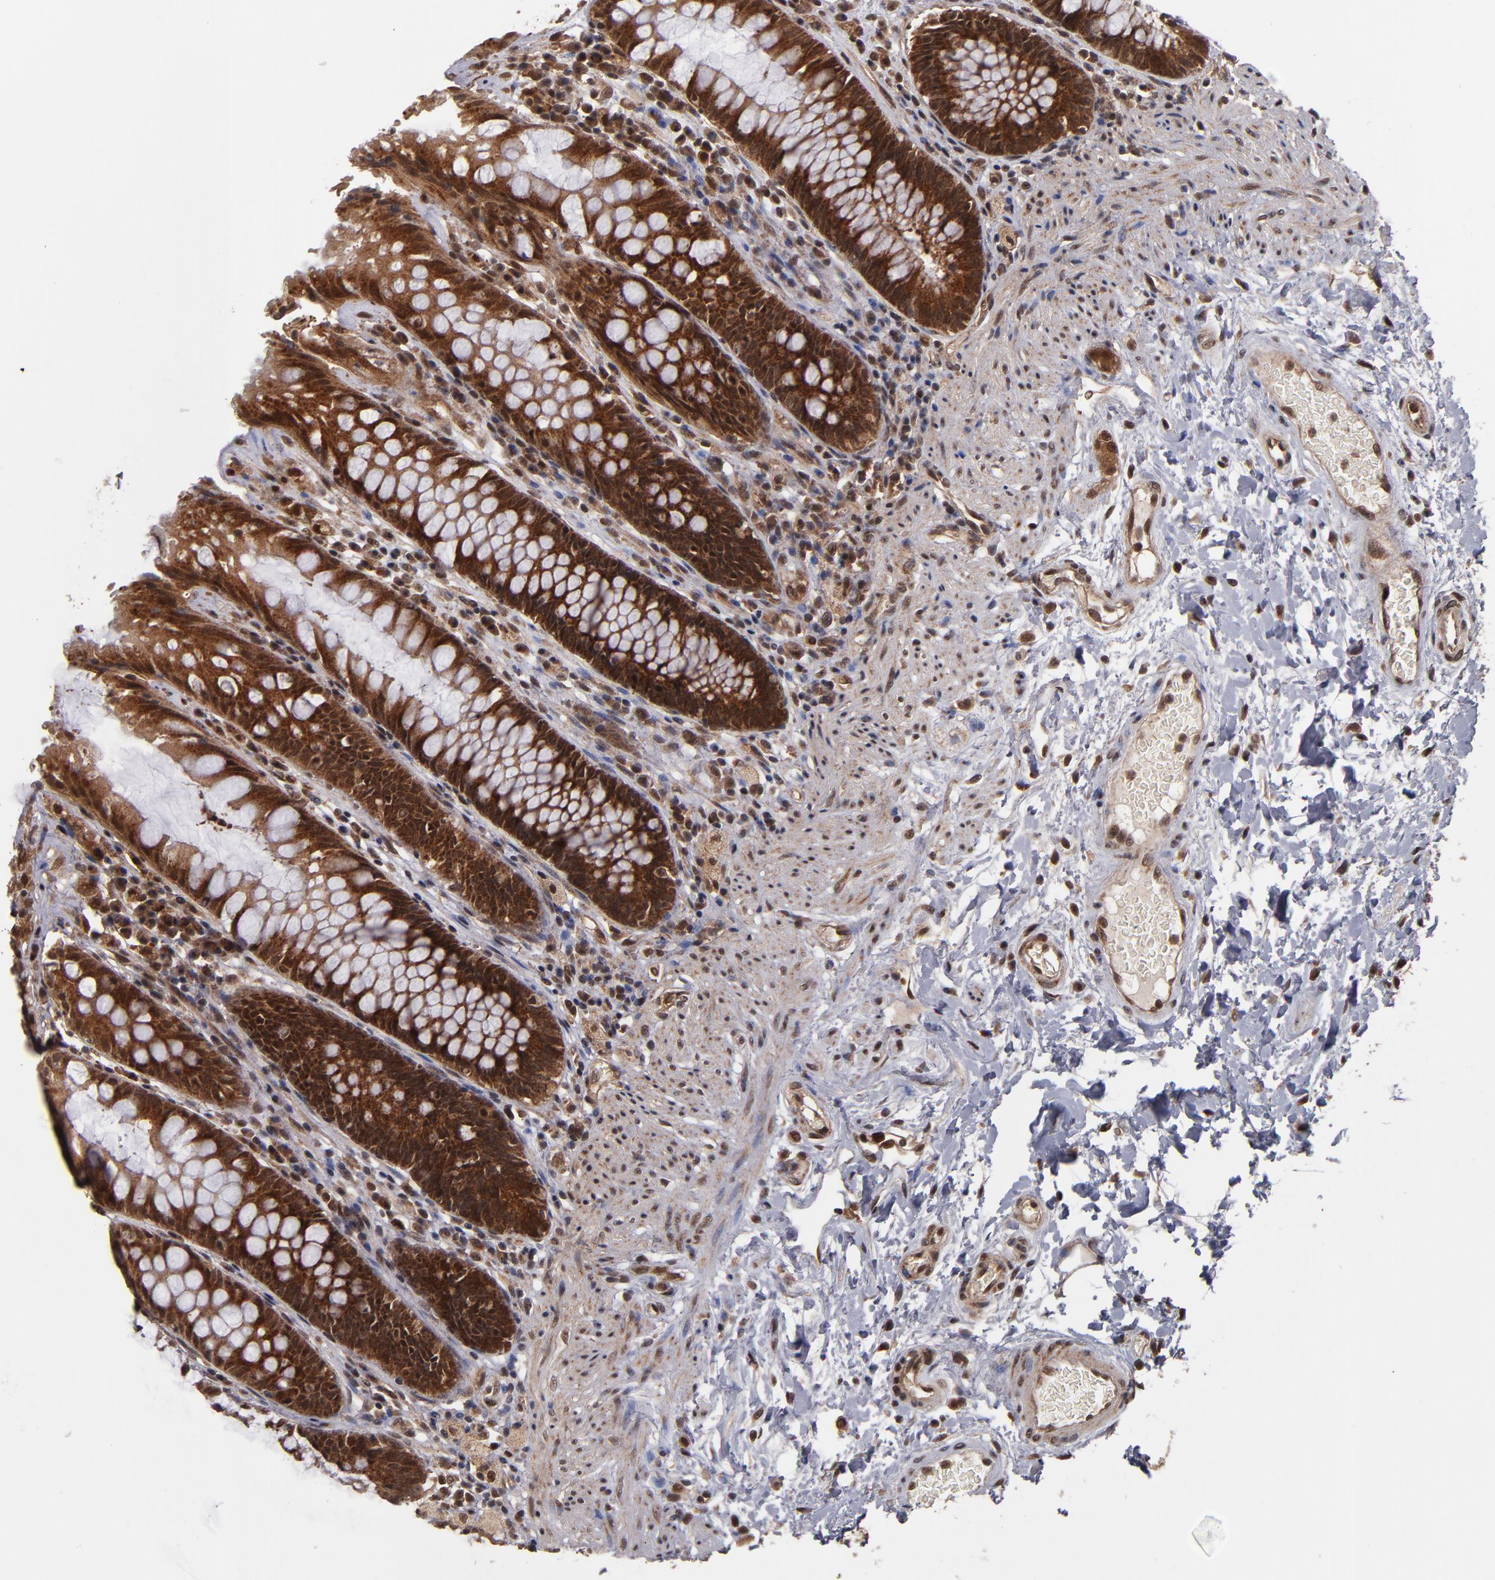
{"staining": {"intensity": "strong", "quantity": ">75%", "location": "cytoplasmic/membranous,nuclear"}, "tissue": "rectum", "cell_type": "Glandular cells", "image_type": "normal", "snomed": [{"axis": "morphology", "description": "Normal tissue, NOS"}, {"axis": "topography", "description": "Rectum"}], "caption": "A high-resolution histopathology image shows IHC staining of unremarkable rectum, which exhibits strong cytoplasmic/membranous,nuclear staining in approximately >75% of glandular cells.", "gene": "CUL5", "patient": {"sex": "female", "age": 46}}